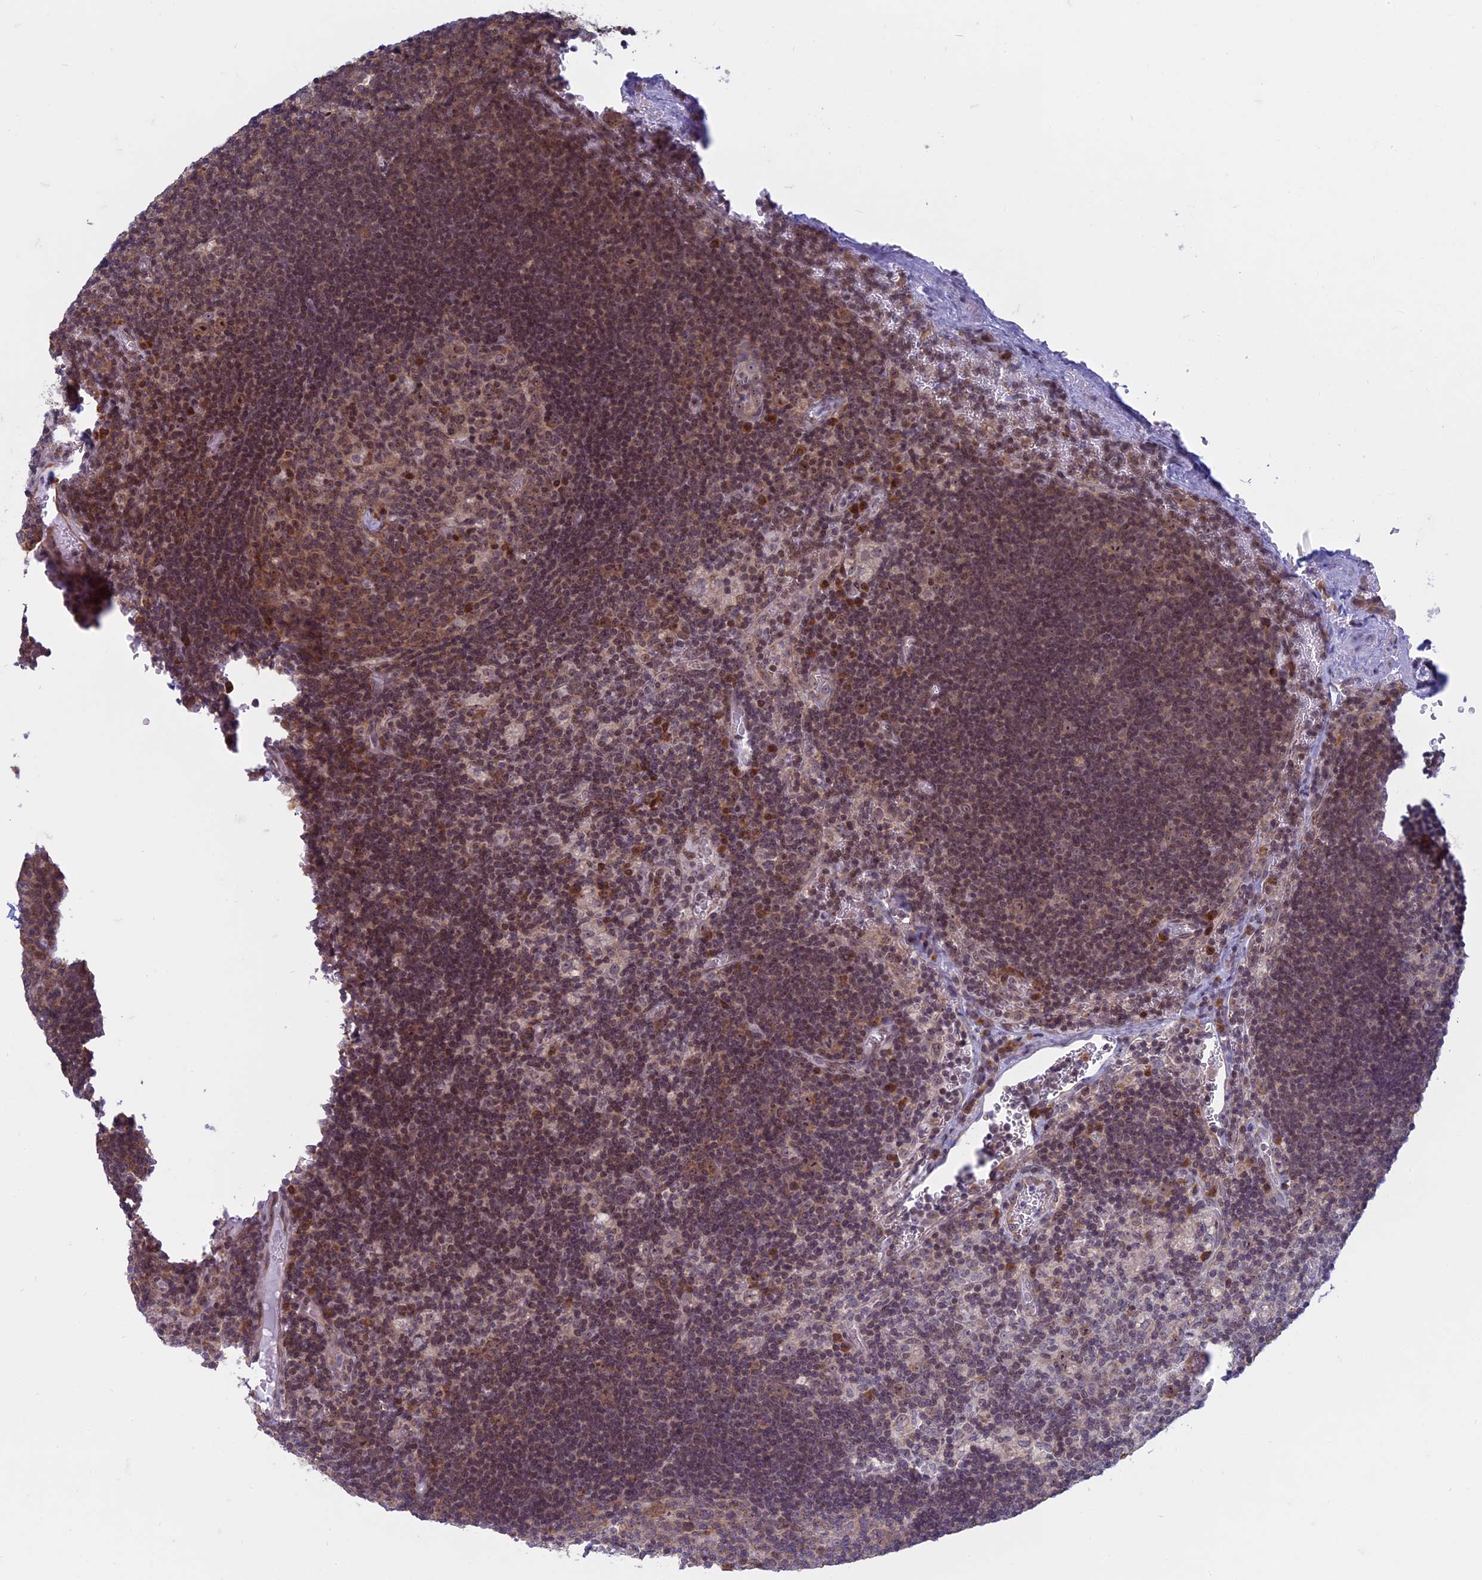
{"staining": {"intensity": "moderate", "quantity": "25%-75%", "location": "cytoplasmic/membranous,nuclear"}, "tissue": "lymph node", "cell_type": "Germinal center cells", "image_type": "normal", "snomed": [{"axis": "morphology", "description": "Normal tissue, NOS"}, {"axis": "topography", "description": "Lymph node"}], "caption": "Lymph node stained with DAB (3,3'-diaminobenzidine) IHC exhibits medium levels of moderate cytoplasmic/membranous,nuclear positivity in about 25%-75% of germinal center cells.", "gene": "RPS19BP1", "patient": {"sex": "female", "age": 73}}